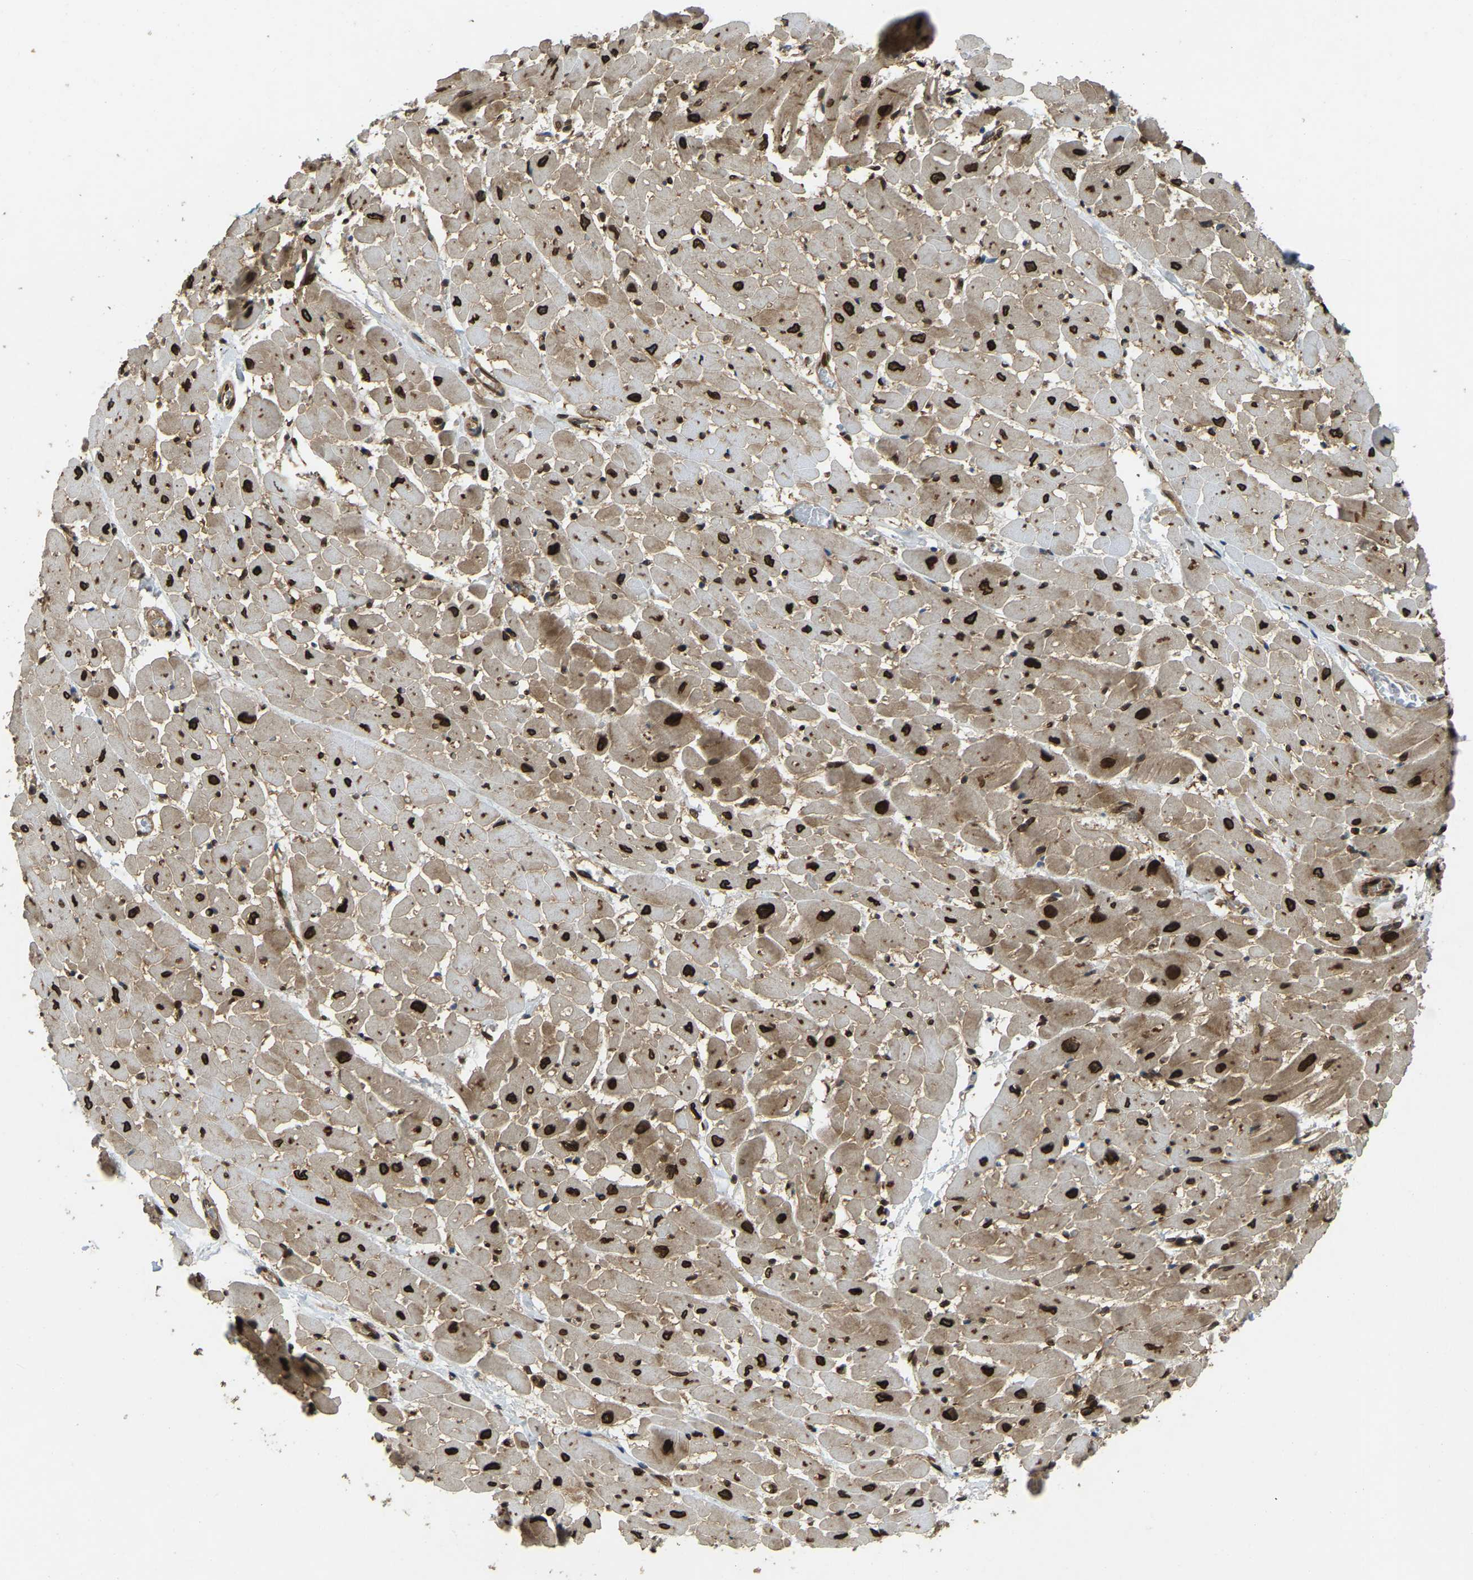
{"staining": {"intensity": "strong", "quantity": ">75%", "location": "cytoplasmic/membranous,nuclear"}, "tissue": "heart muscle", "cell_type": "Cardiomyocytes", "image_type": "normal", "snomed": [{"axis": "morphology", "description": "Normal tissue, NOS"}, {"axis": "topography", "description": "Heart"}], "caption": "About >75% of cardiomyocytes in unremarkable human heart muscle display strong cytoplasmic/membranous,nuclear protein staining as visualized by brown immunohistochemical staining.", "gene": "SYNE1", "patient": {"sex": "male", "age": 45}}